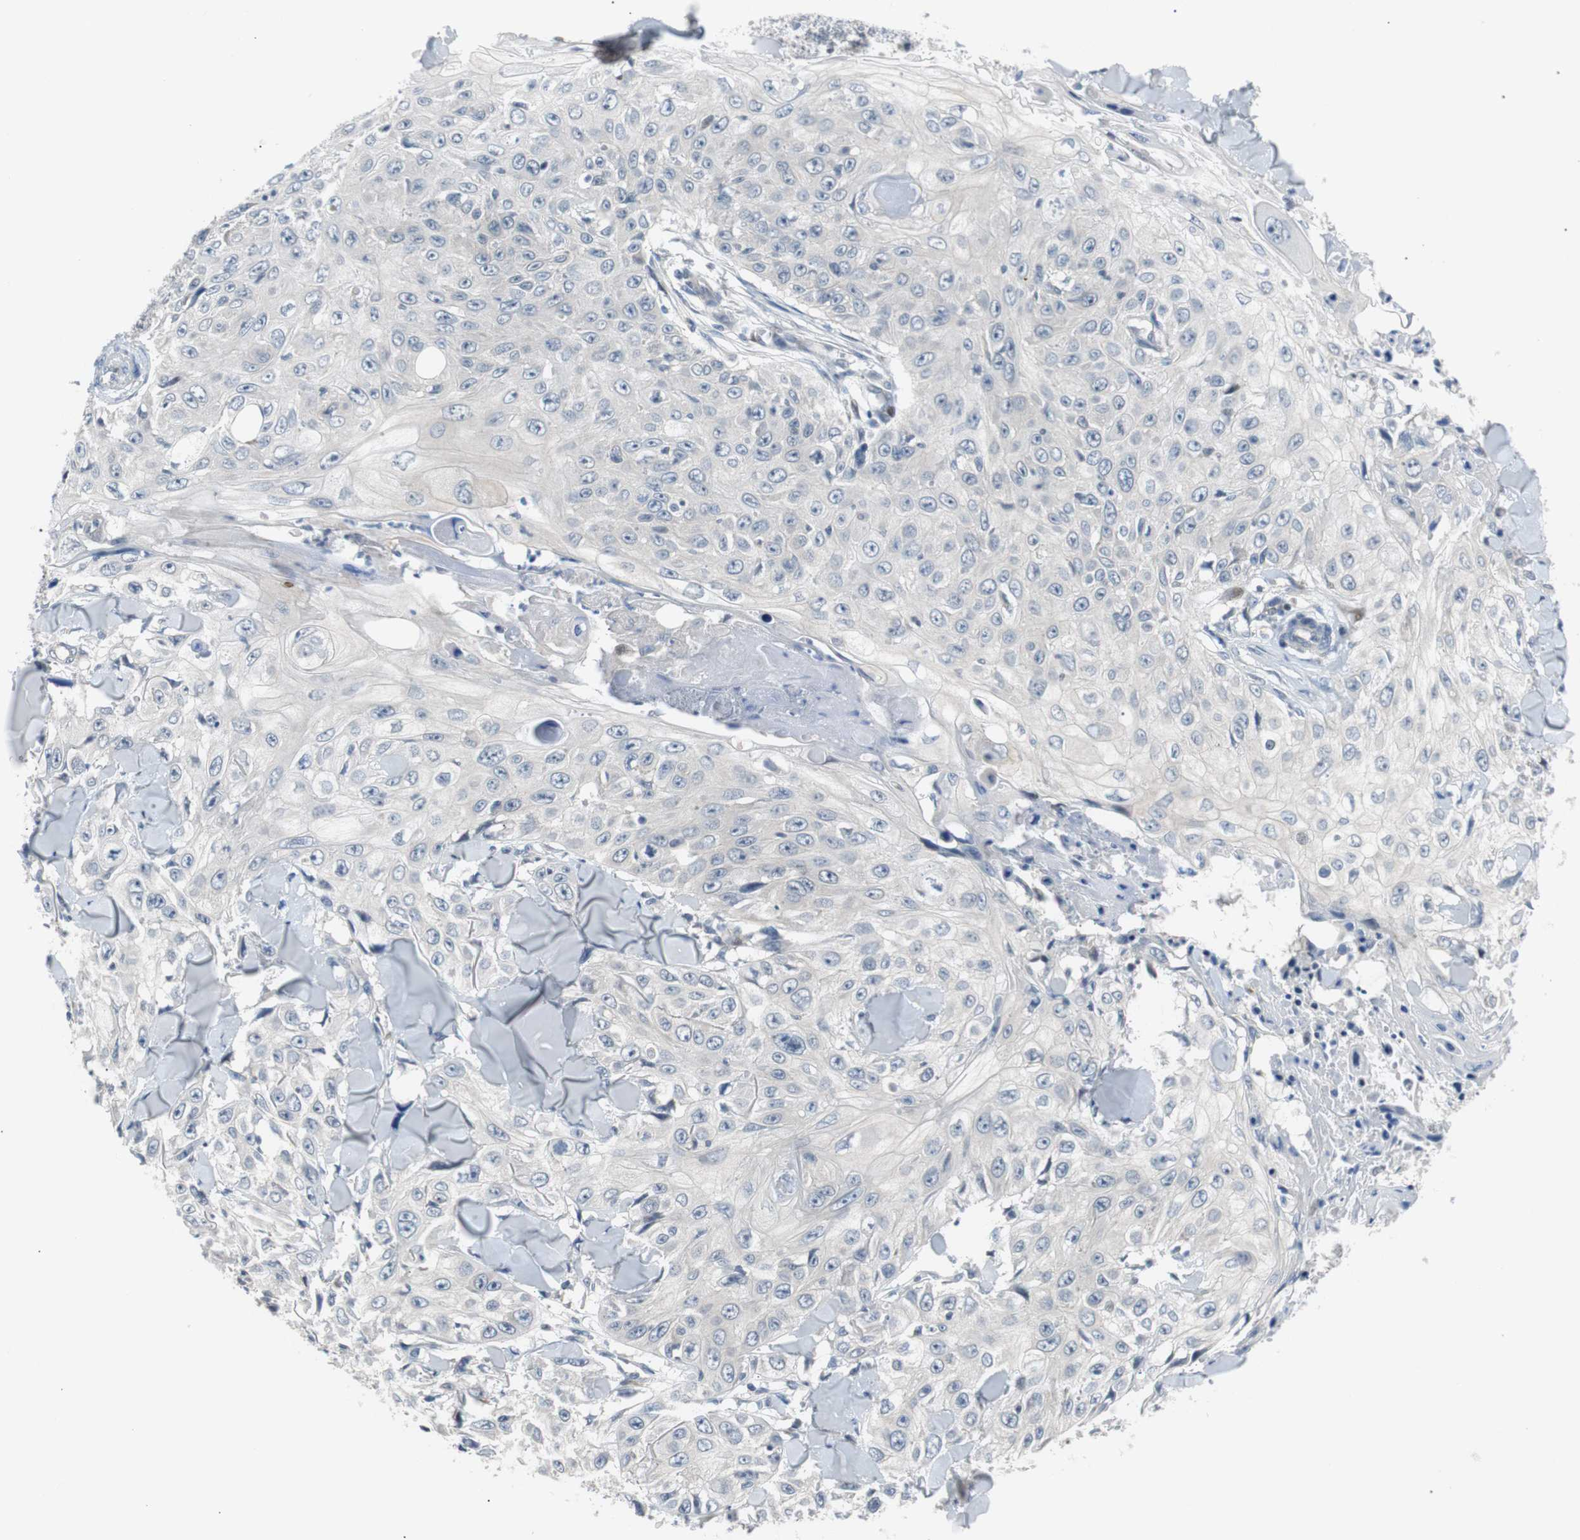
{"staining": {"intensity": "negative", "quantity": "none", "location": "none"}, "tissue": "skin cancer", "cell_type": "Tumor cells", "image_type": "cancer", "snomed": [{"axis": "morphology", "description": "Squamous cell carcinoma, NOS"}, {"axis": "topography", "description": "Skin"}], "caption": "This is an immunohistochemistry (IHC) photomicrograph of human skin cancer (squamous cell carcinoma). There is no positivity in tumor cells.", "gene": "MAP2K4", "patient": {"sex": "male", "age": 86}}